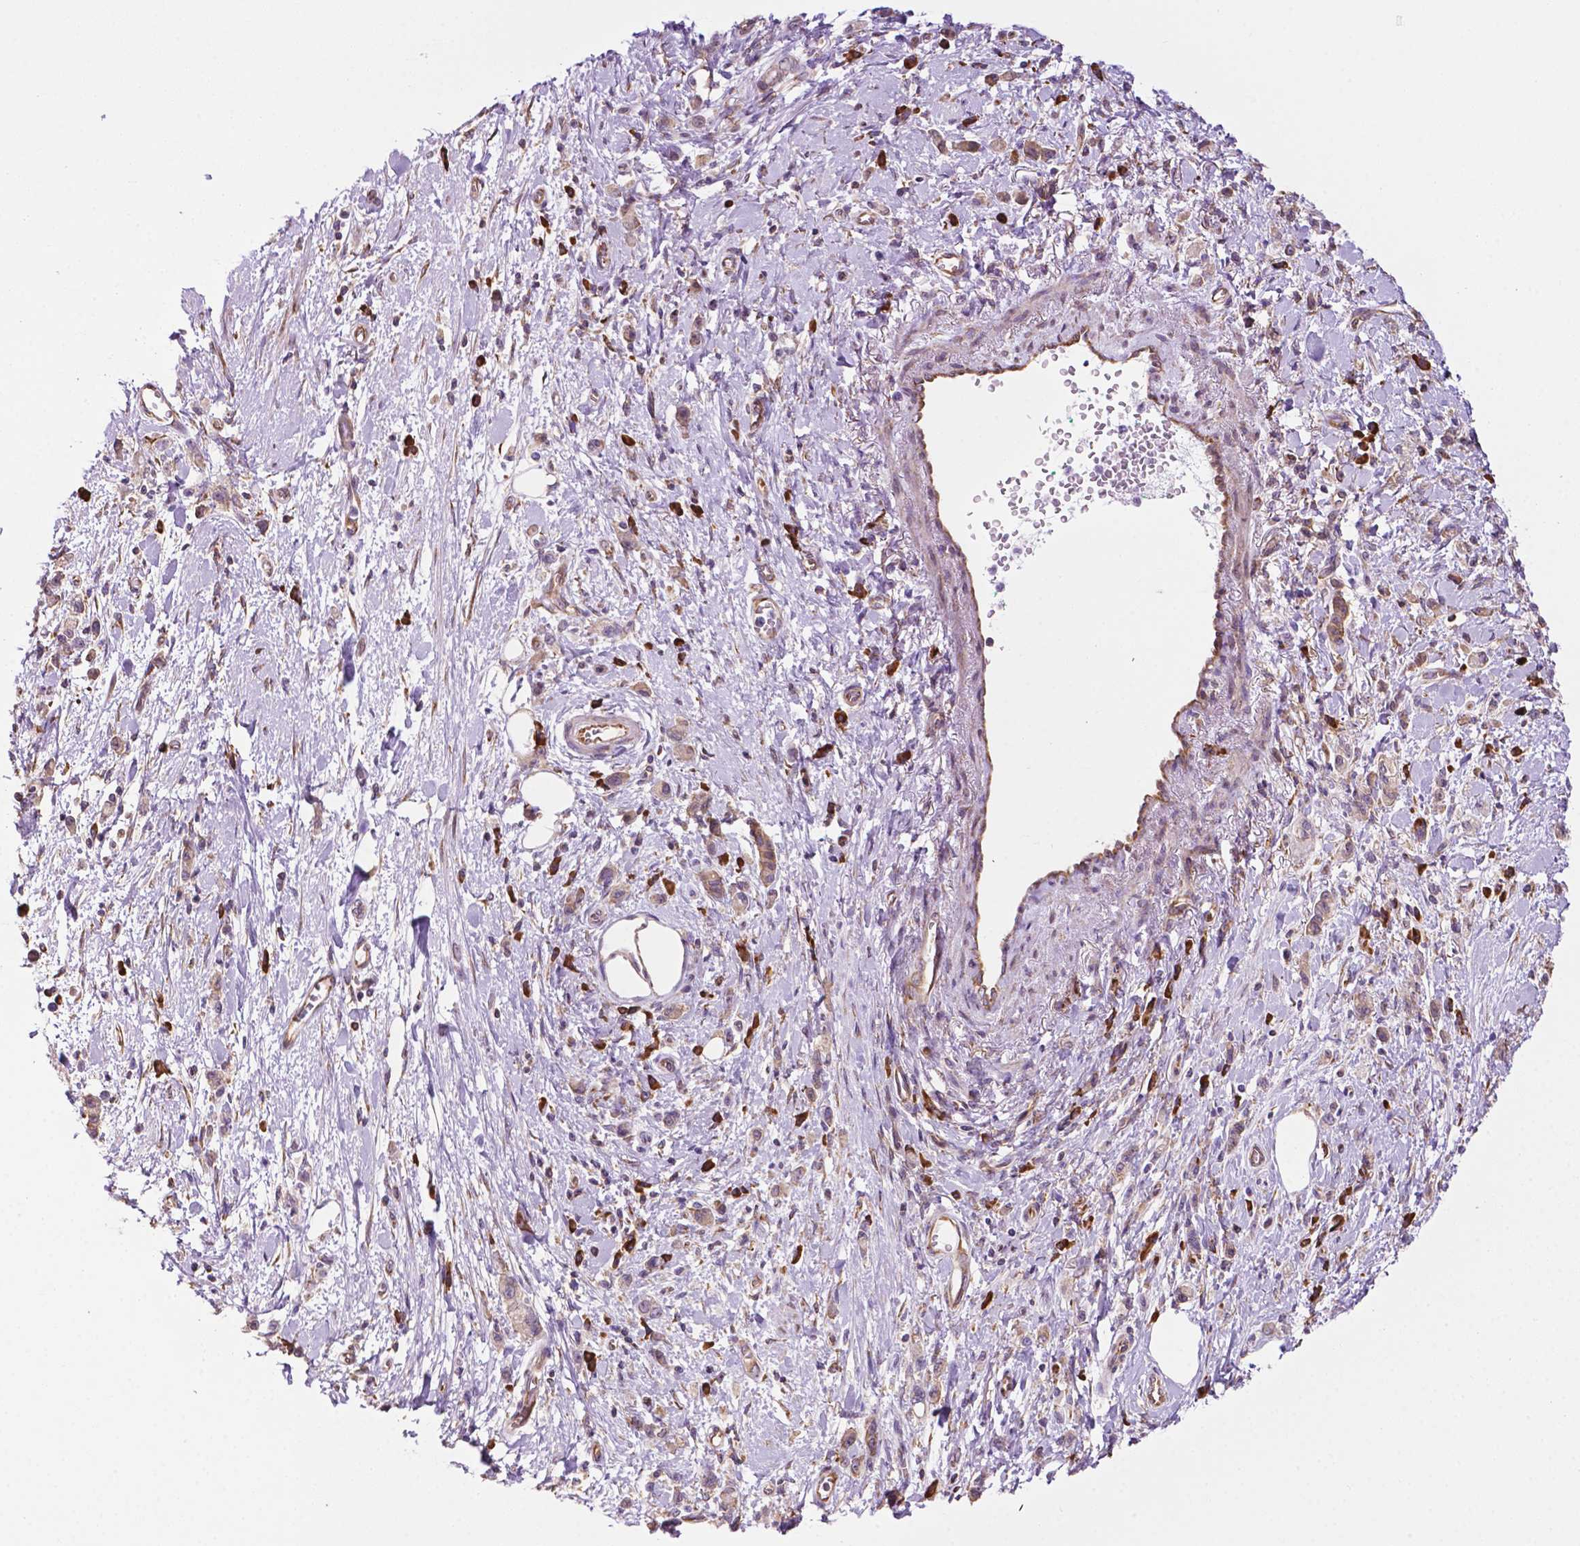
{"staining": {"intensity": "weak", "quantity": "25%-75%", "location": "cytoplasmic/membranous"}, "tissue": "stomach cancer", "cell_type": "Tumor cells", "image_type": "cancer", "snomed": [{"axis": "morphology", "description": "Adenocarcinoma, NOS"}, {"axis": "topography", "description": "Stomach"}], "caption": "A low amount of weak cytoplasmic/membranous staining is identified in approximately 25%-75% of tumor cells in stomach cancer (adenocarcinoma) tissue.", "gene": "RPL29", "patient": {"sex": "male", "age": 77}}